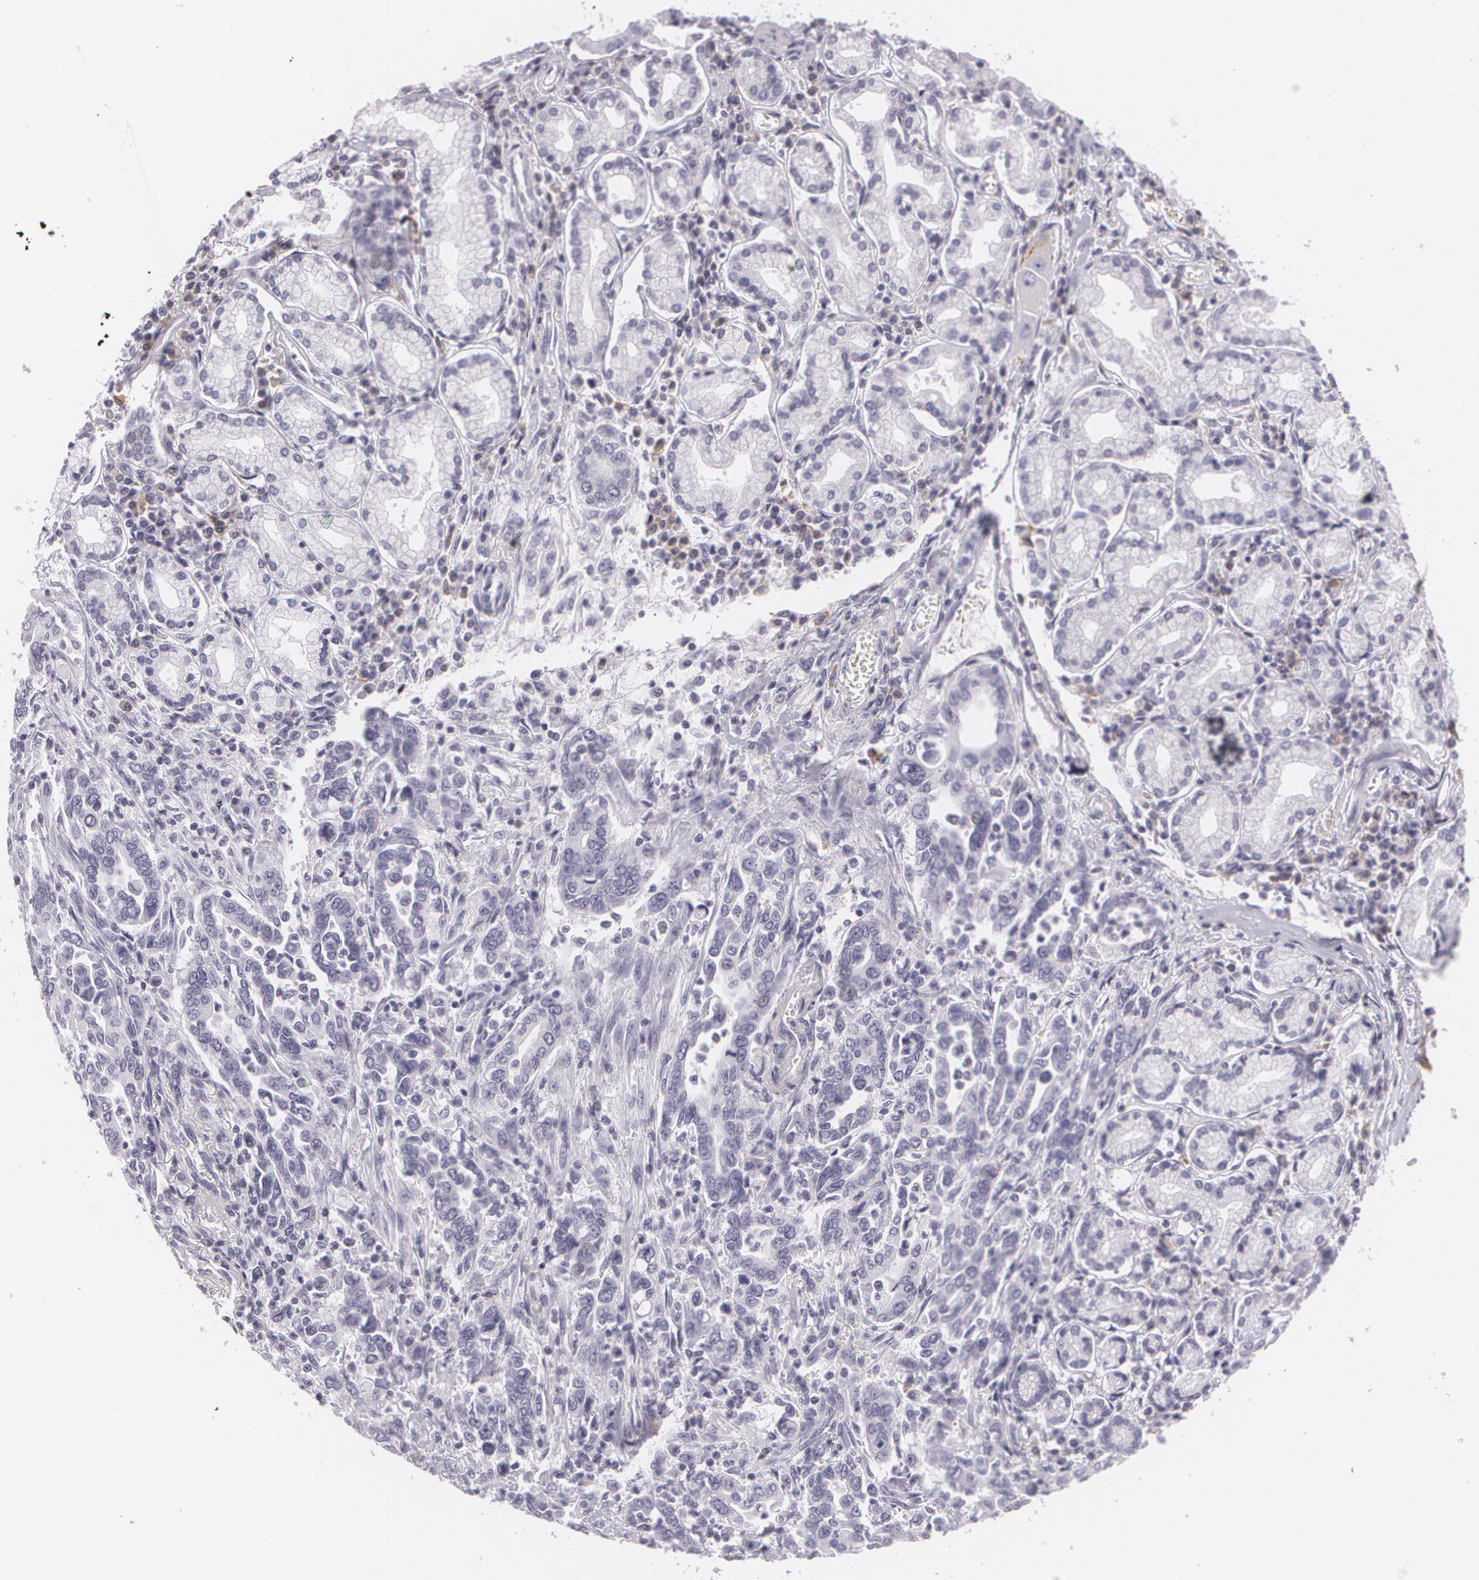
{"staining": {"intensity": "negative", "quantity": "none", "location": "none"}, "tissue": "pancreatic cancer", "cell_type": "Tumor cells", "image_type": "cancer", "snomed": [{"axis": "morphology", "description": "Adenocarcinoma, NOS"}, {"axis": "topography", "description": "Pancreas"}], "caption": "Tumor cells show no significant staining in pancreatic adenocarcinoma.", "gene": "MAP2", "patient": {"sex": "female", "age": 57}}